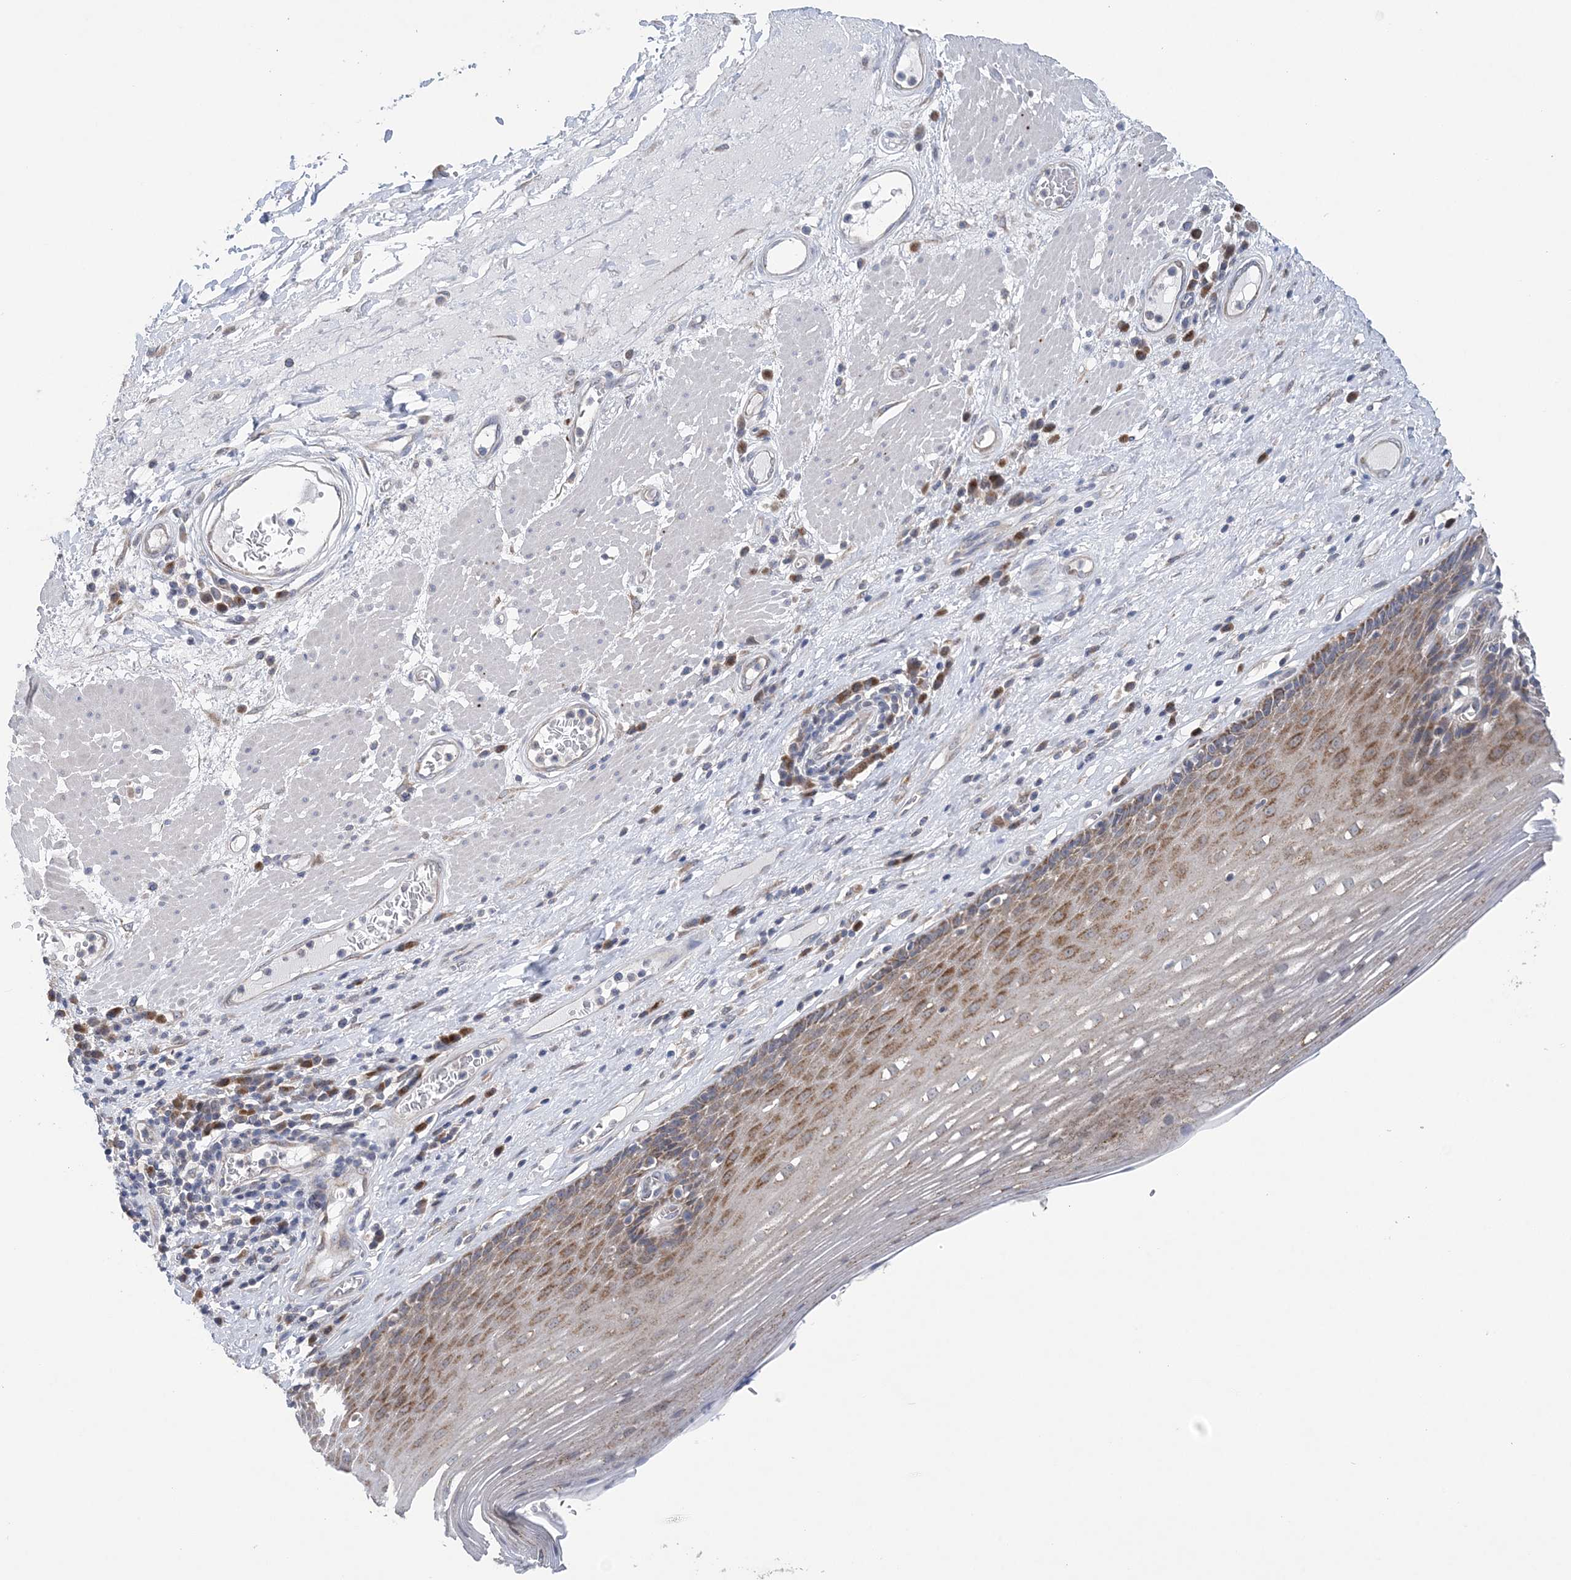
{"staining": {"intensity": "moderate", "quantity": ">75%", "location": "cytoplasmic/membranous"}, "tissue": "esophagus", "cell_type": "Squamous epithelial cells", "image_type": "normal", "snomed": [{"axis": "morphology", "description": "Normal tissue, NOS"}, {"axis": "topography", "description": "Esophagus"}], "caption": "Immunohistochemical staining of benign human esophagus exhibits >75% levels of moderate cytoplasmic/membranous protein staining in about >75% of squamous epithelial cells.", "gene": "COPE", "patient": {"sex": "male", "age": 62}}